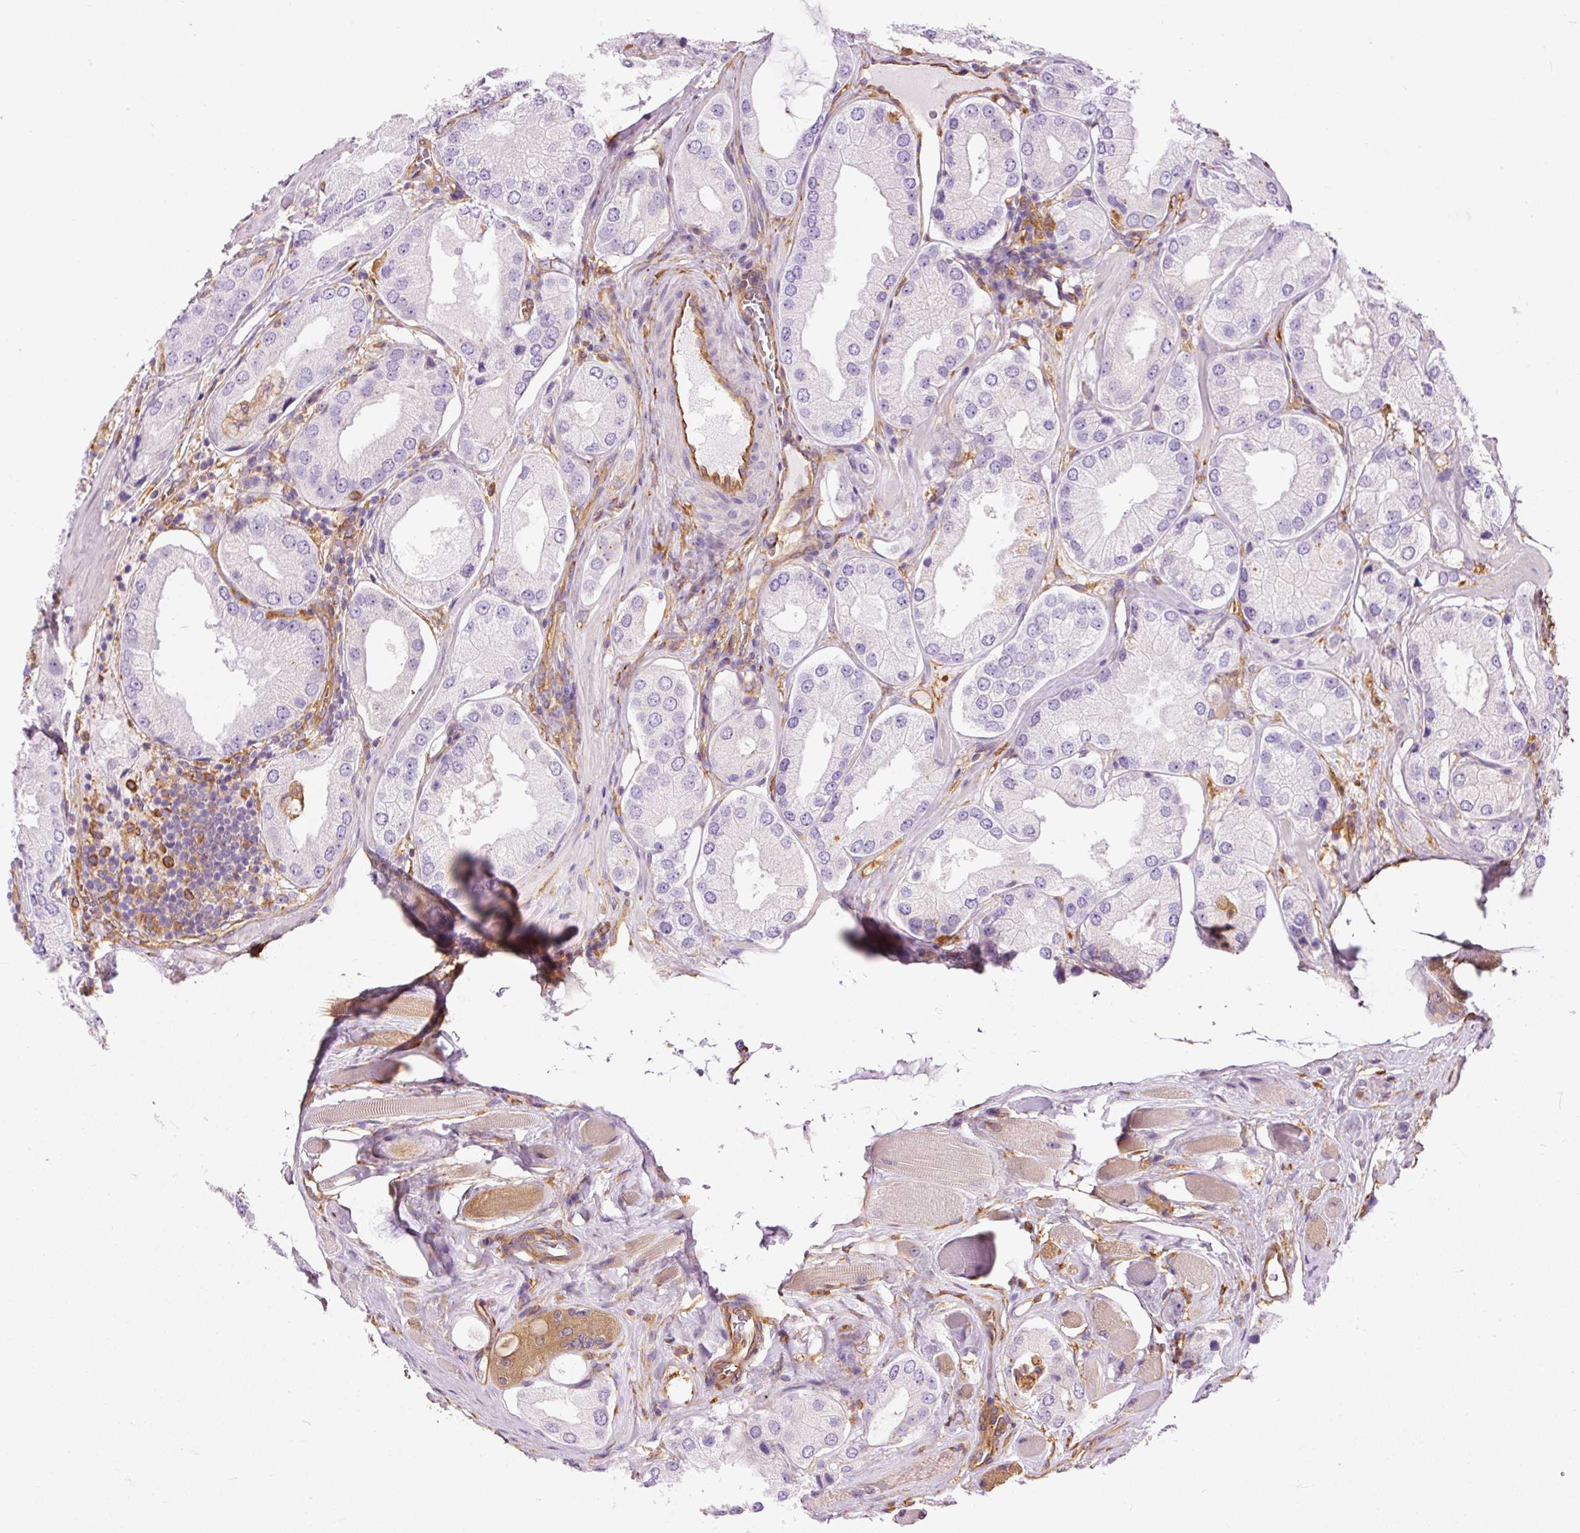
{"staining": {"intensity": "negative", "quantity": "none", "location": "none"}, "tissue": "prostate cancer", "cell_type": "Tumor cells", "image_type": "cancer", "snomed": [{"axis": "morphology", "description": "Adenocarcinoma, Low grade"}, {"axis": "topography", "description": "Prostate"}], "caption": "This image is of prostate cancer (adenocarcinoma (low-grade)) stained with IHC to label a protein in brown with the nuclei are counter-stained blue. There is no expression in tumor cells.", "gene": "IL10RB", "patient": {"sex": "male", "age": 42}}